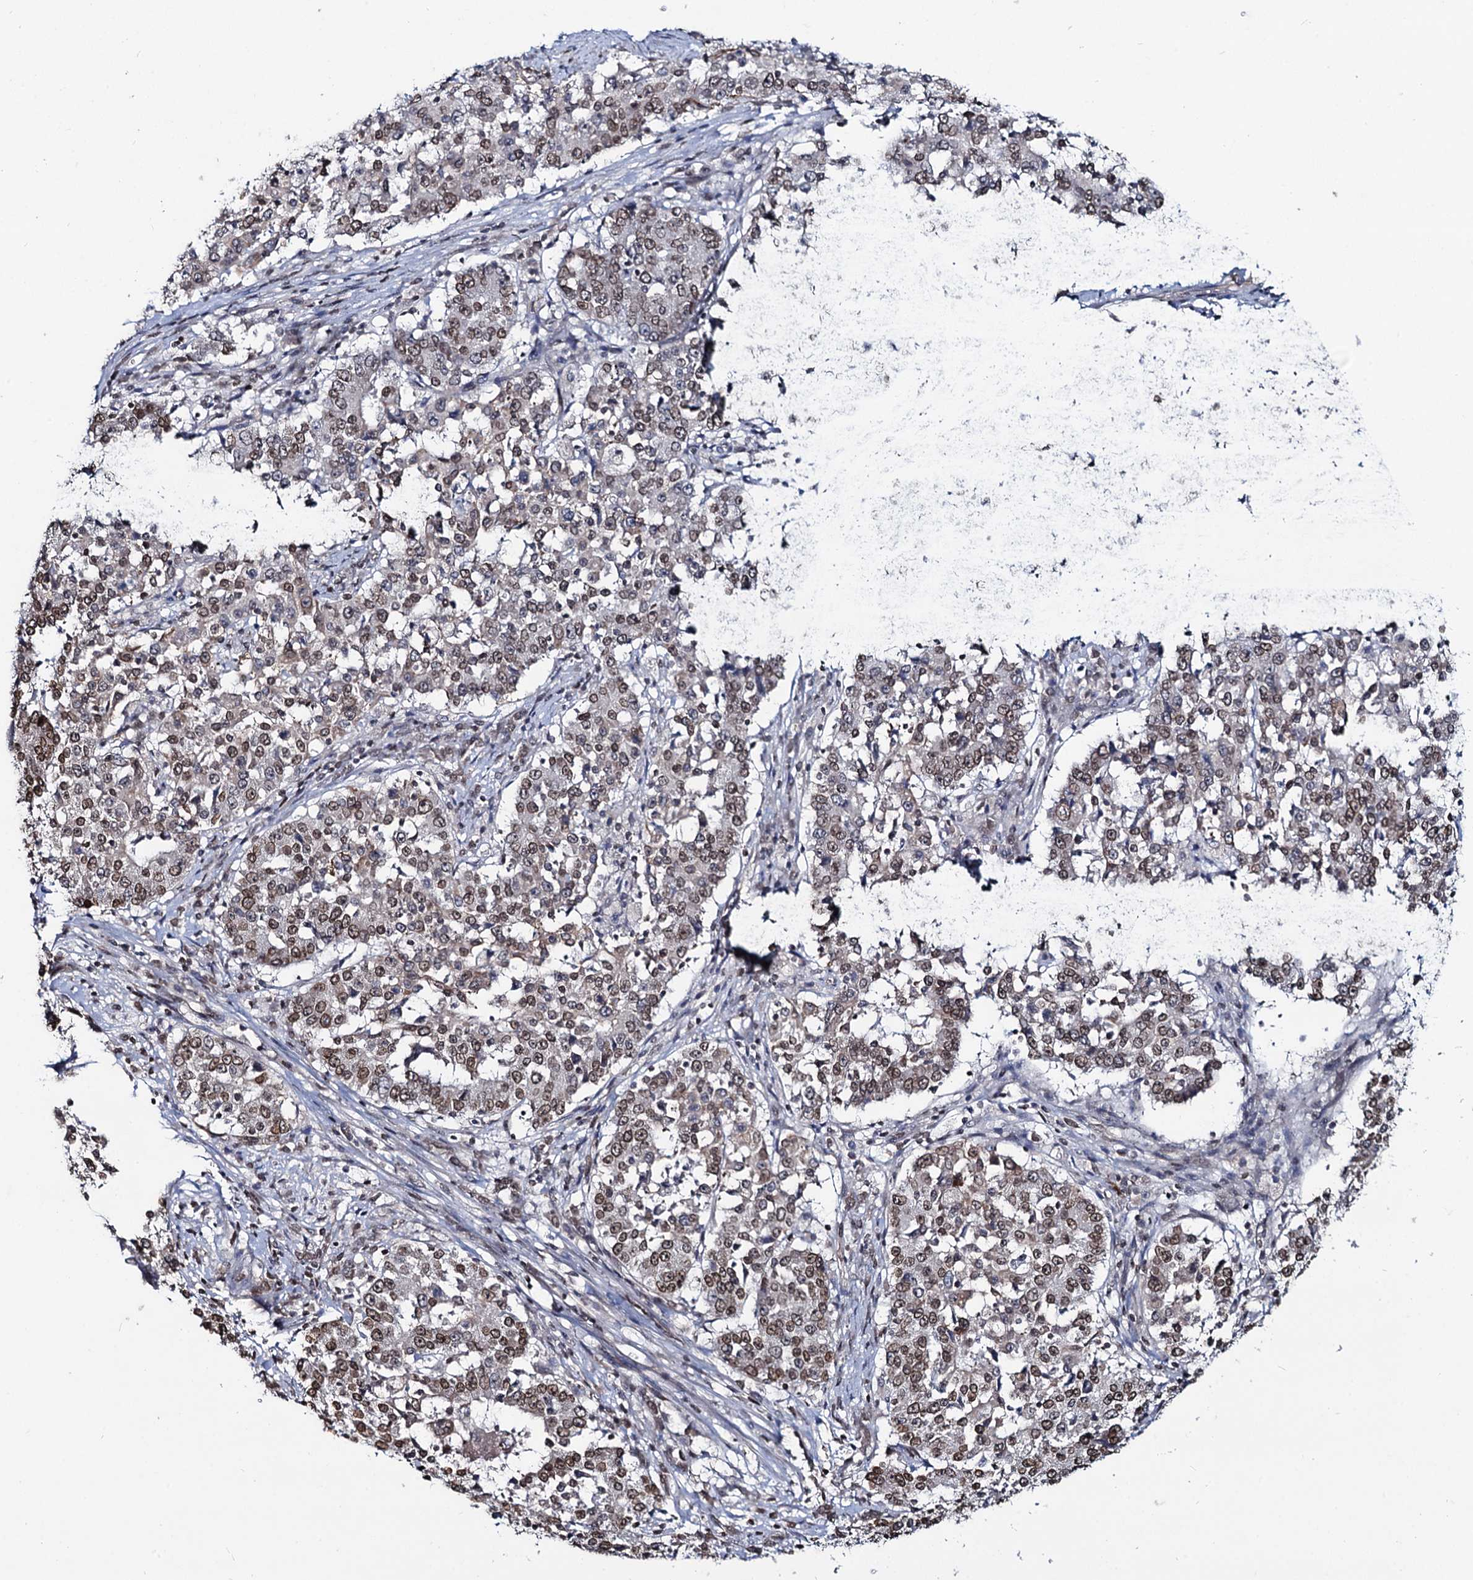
{"staining": {"intensity": "moderate", "quantity": ">75%", "location": "cytoplasmic/membranous,nuclear"}, "tissue": "stomach cancer", "cell_type": "Tumor cells", "image_type": "cancer", "snomed": [{"axis": "morphology", "description": "Adenocarcinoma, NOS"}, {"axis": "topography", "description": "Stomach"}], "caption": "IHC image of stomach cancer (adenocarcinoma) stained for a protein (brown), which demonstrates medium levels of moderate cytoplasmic/membranous and nuclear expression in approximately >75% of tumor cells.", "gene": "RNF6", "patient": {"sex": "male", "age": 59}}